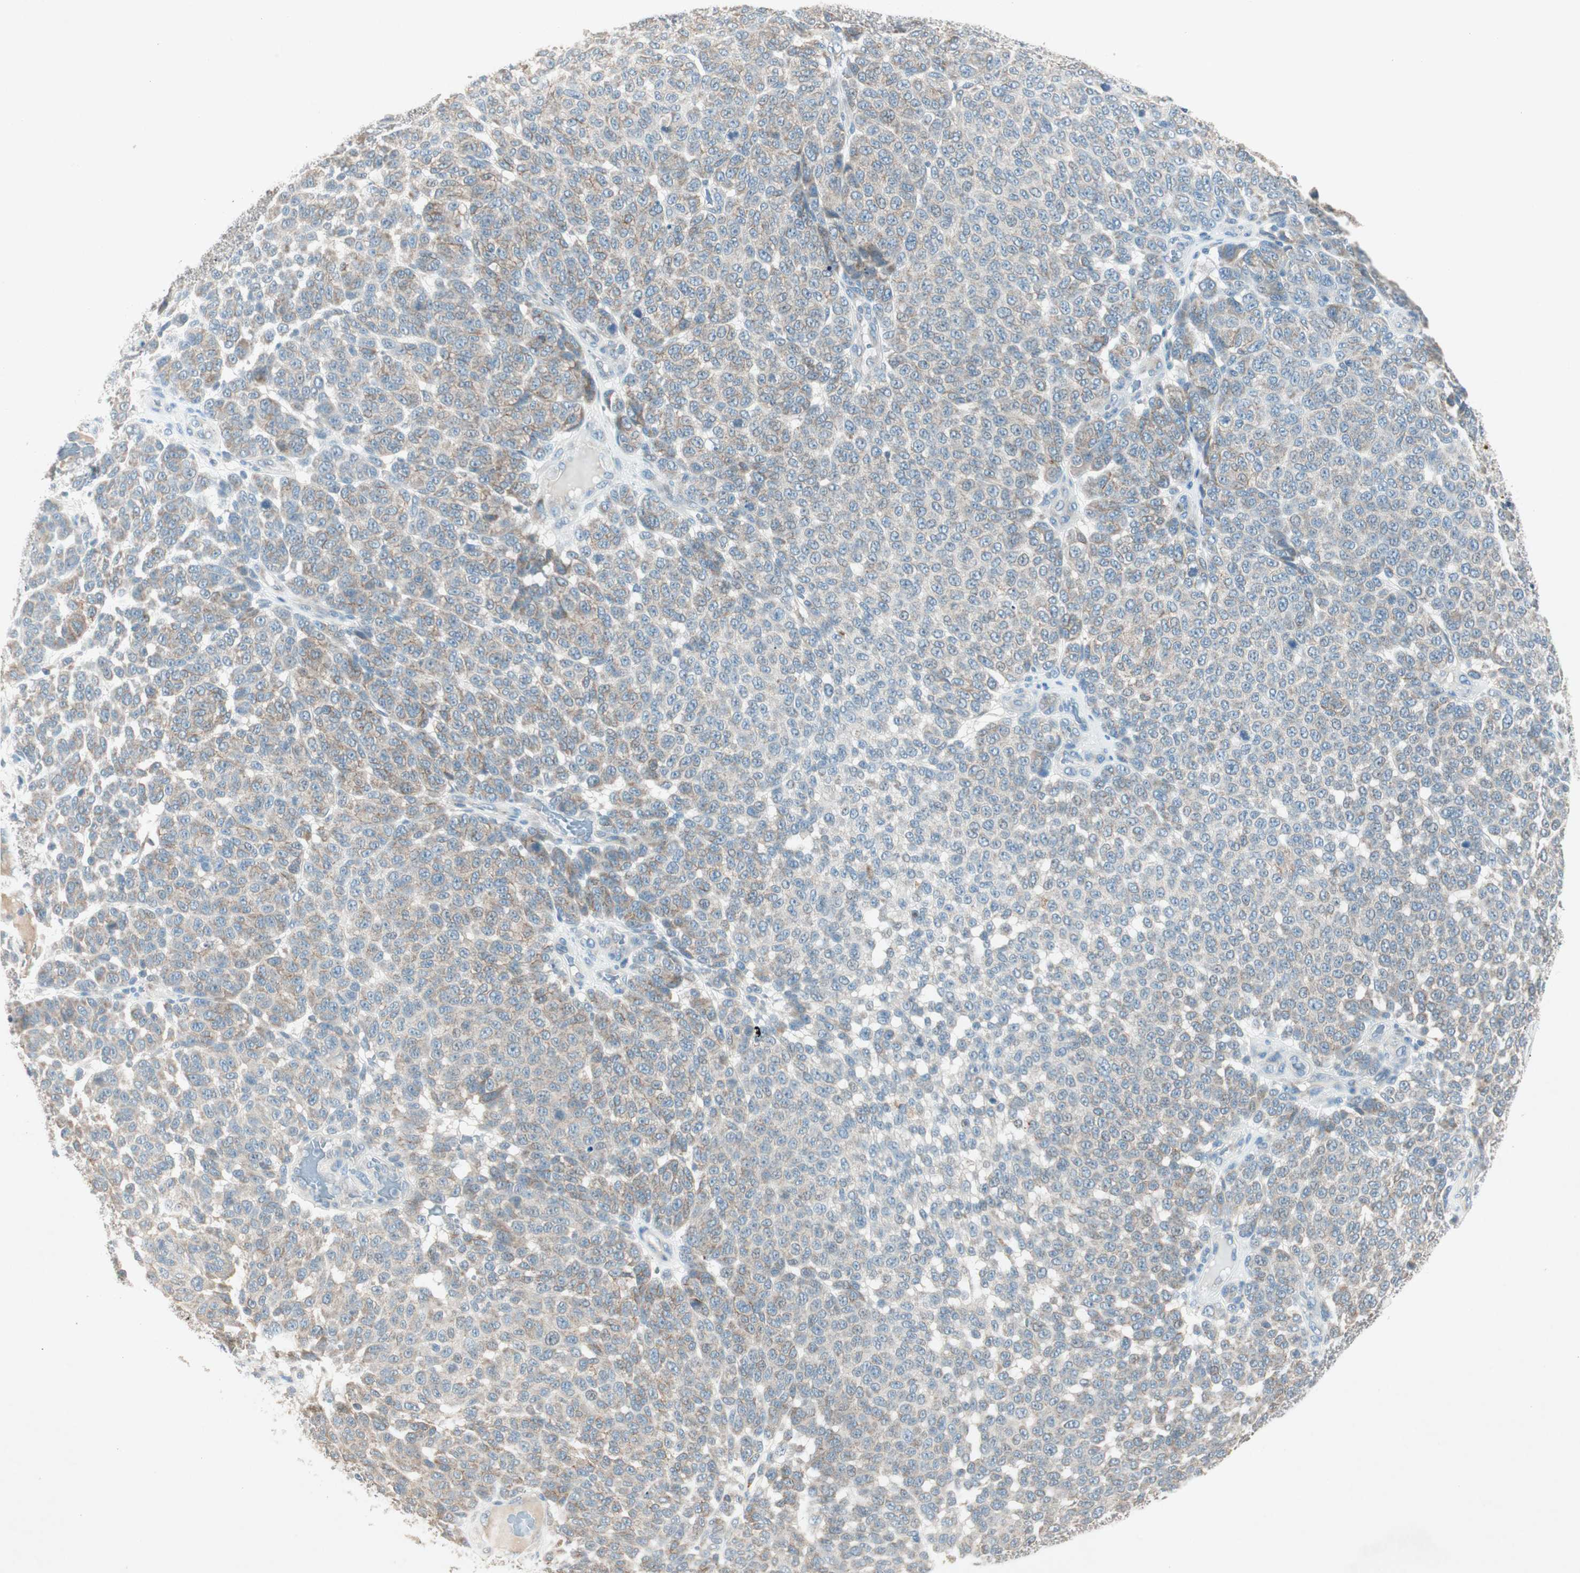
{"staining": {"intensity": "weak", "quantity": "25%-75%", "location": "cytoplasmic/membranous"}, "tissue": "melanoma", "cell_type": "Tumor cells", "image_type": "cancer", "snomed": [{"axis": "morphology", "description": "Malignant melanoma, NOS"}, {"axis": "topography", "description": "Skin"}], "caption": "The immunohistochemical stain labels weak cytoplasmic/membranous staining in tumor cells of melanoma tissue. The staining is performed using DAB (3,3'-diaminobenzidine) brown chromogen to label protein expression. The nuclei are counter-stained blue using hematoxylin.", "gene": "NKAIN1", "patient": {"sex": "male", "age": 59}}